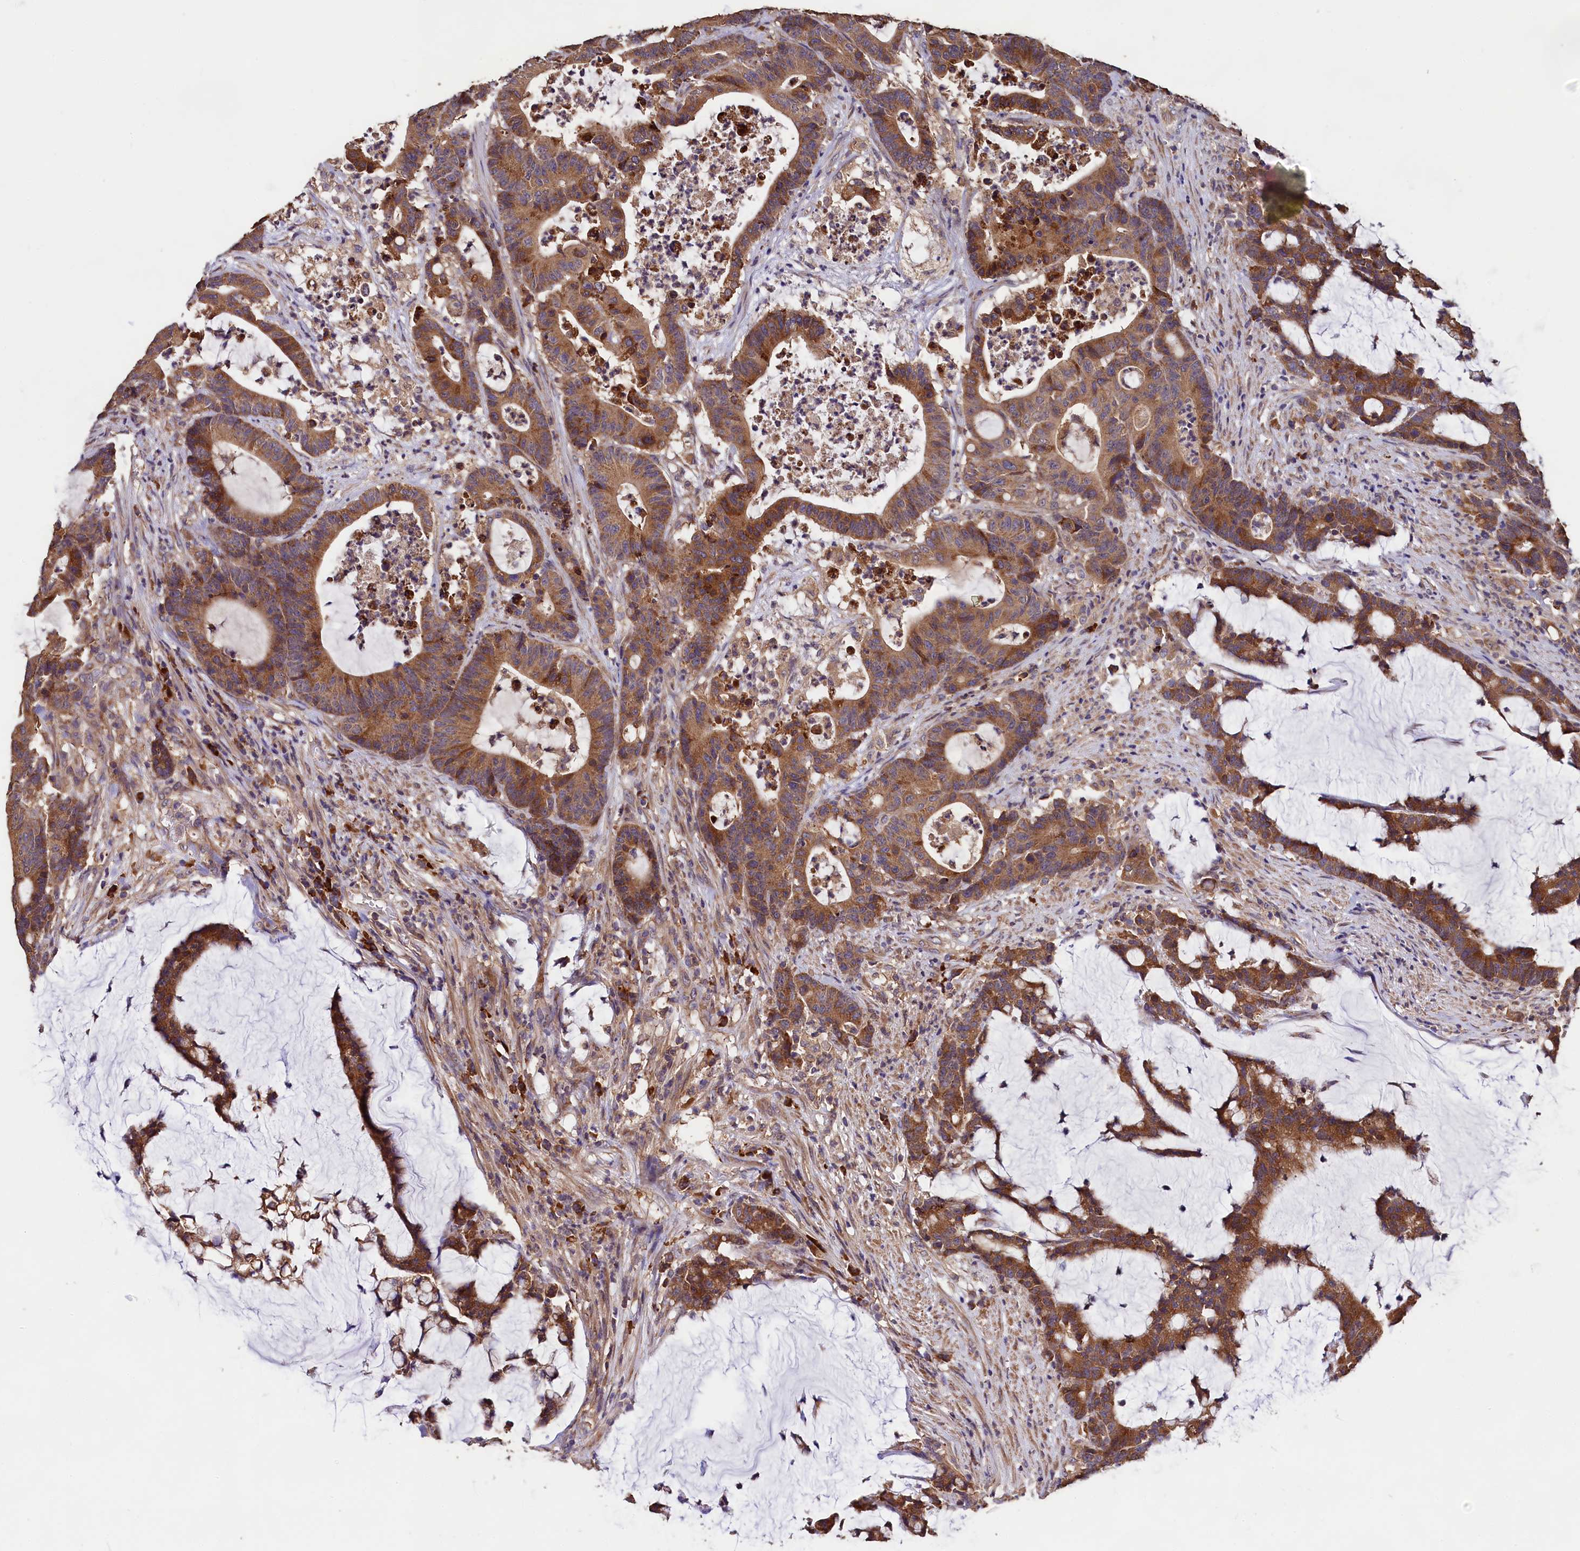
{"staining": {"intensity": "moderate", "quantity": ">75%", "location": "cytoplasmic/membranous"}, "tissue": "colorectal cancer", "cell_type": "Tumor cells", "image_type": "cancer", "snomed": [{"axis": "morphology", "description": "Adenocarcinoma, NOS"}, {"axis": "topography", "description": "Colon"}], "caption": "Adenocarcinoma (colorectal) stained for a protein (brown) shows moderate cytoplasmic/membranous positive positivity in about >75% of tumor cells.", "gene": "ENKD1", "patient": {"sex": "female", "age": 84}}